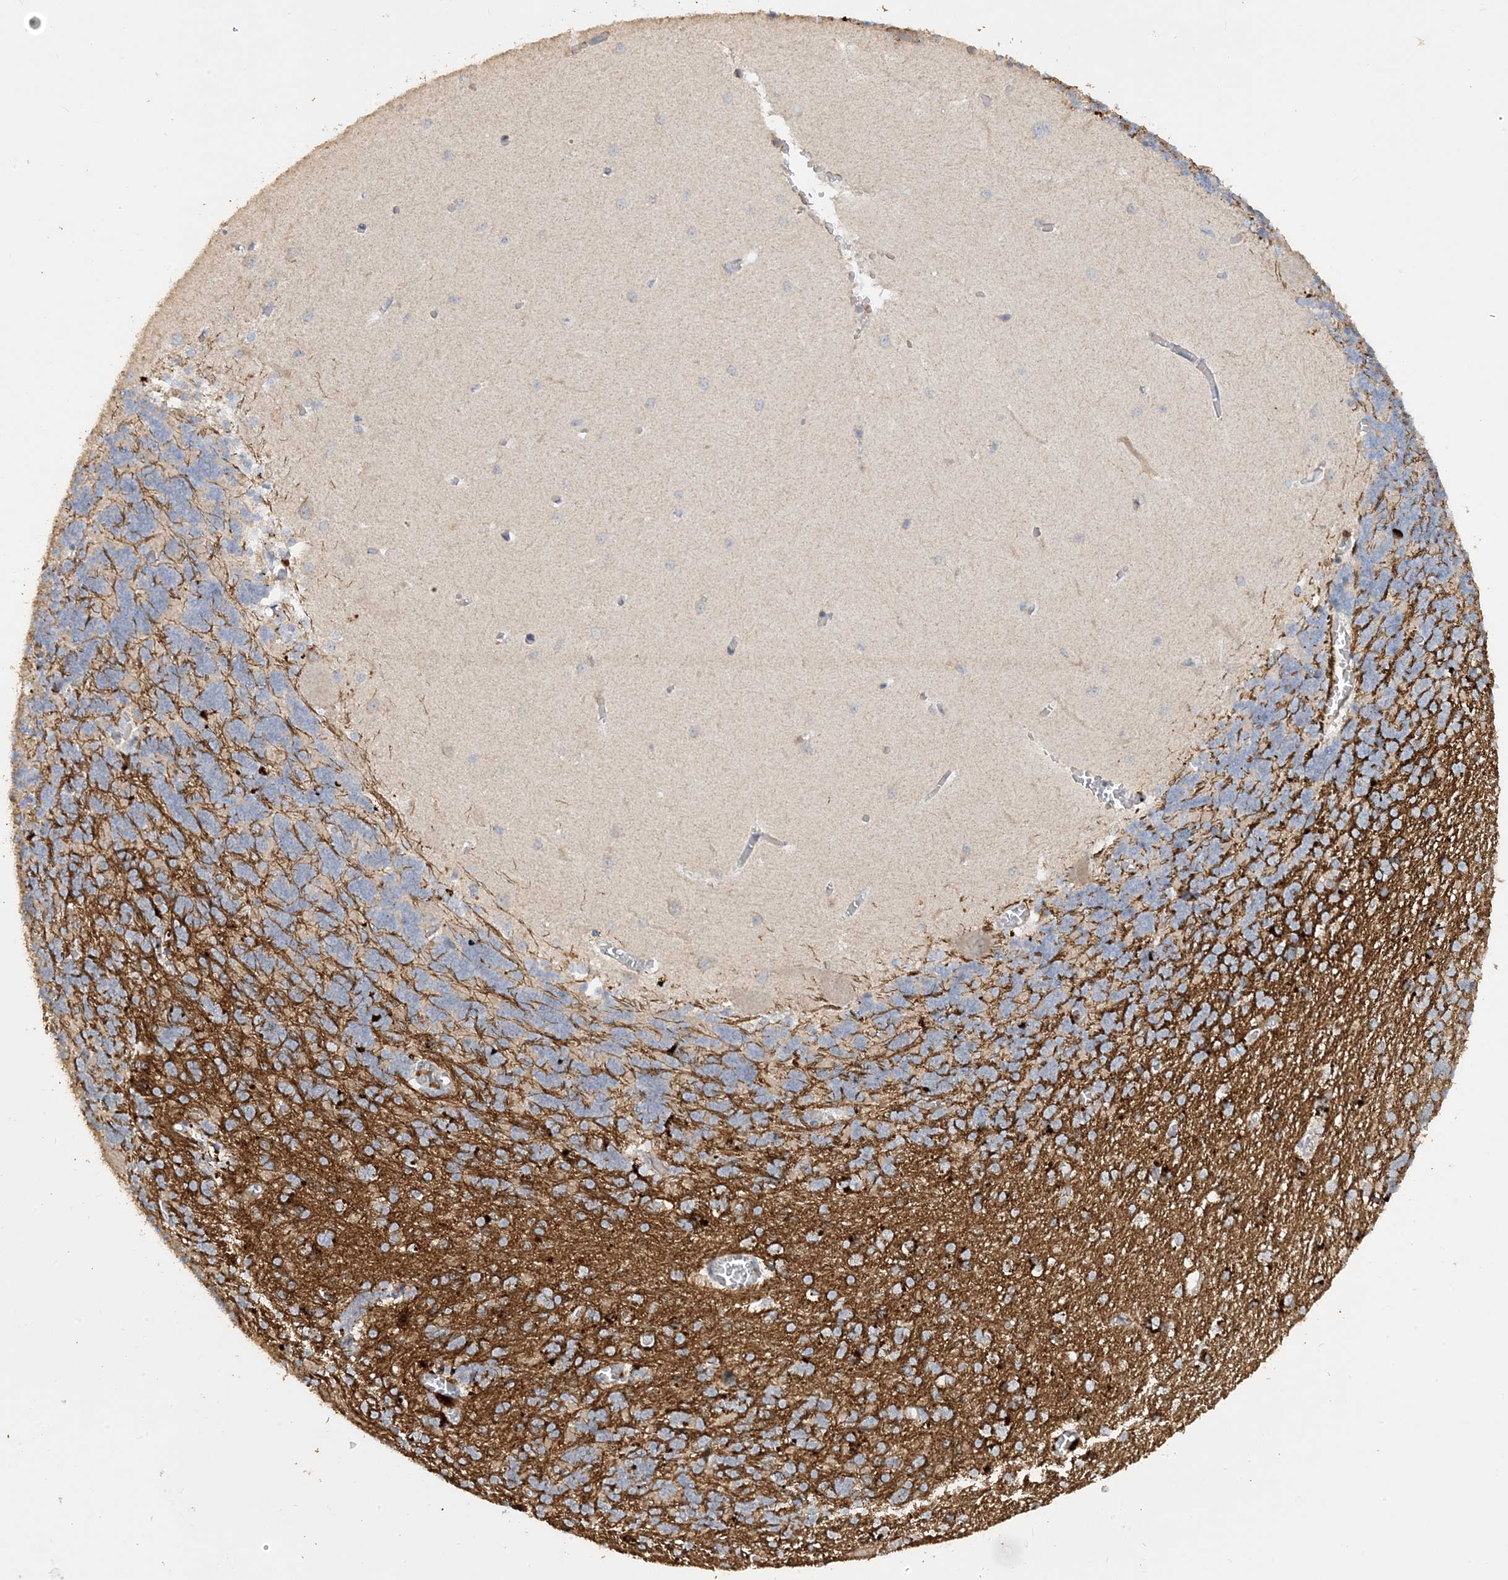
{"staining": {"intensity": "strong", "quantity": "25%-75%", "location": "cytoplasmic/membranous"}, "tissue": "cerebellum", "cell_type": "Cells in granular layer", "image_type": "normal", "snomed": [{"axis": "morphology", "description": "Normal tissue, NOS"}, {"axis": "topography", "description": "Cerebellum"}], "caption": "Strong cytoplasmic/membranous positivity for a protein is present in about 25%-75% of cells in granular layer of normal cerebellum using IHC.", "gene": "SFMBT2", "patient": {"sex": "male", "age": 37}}